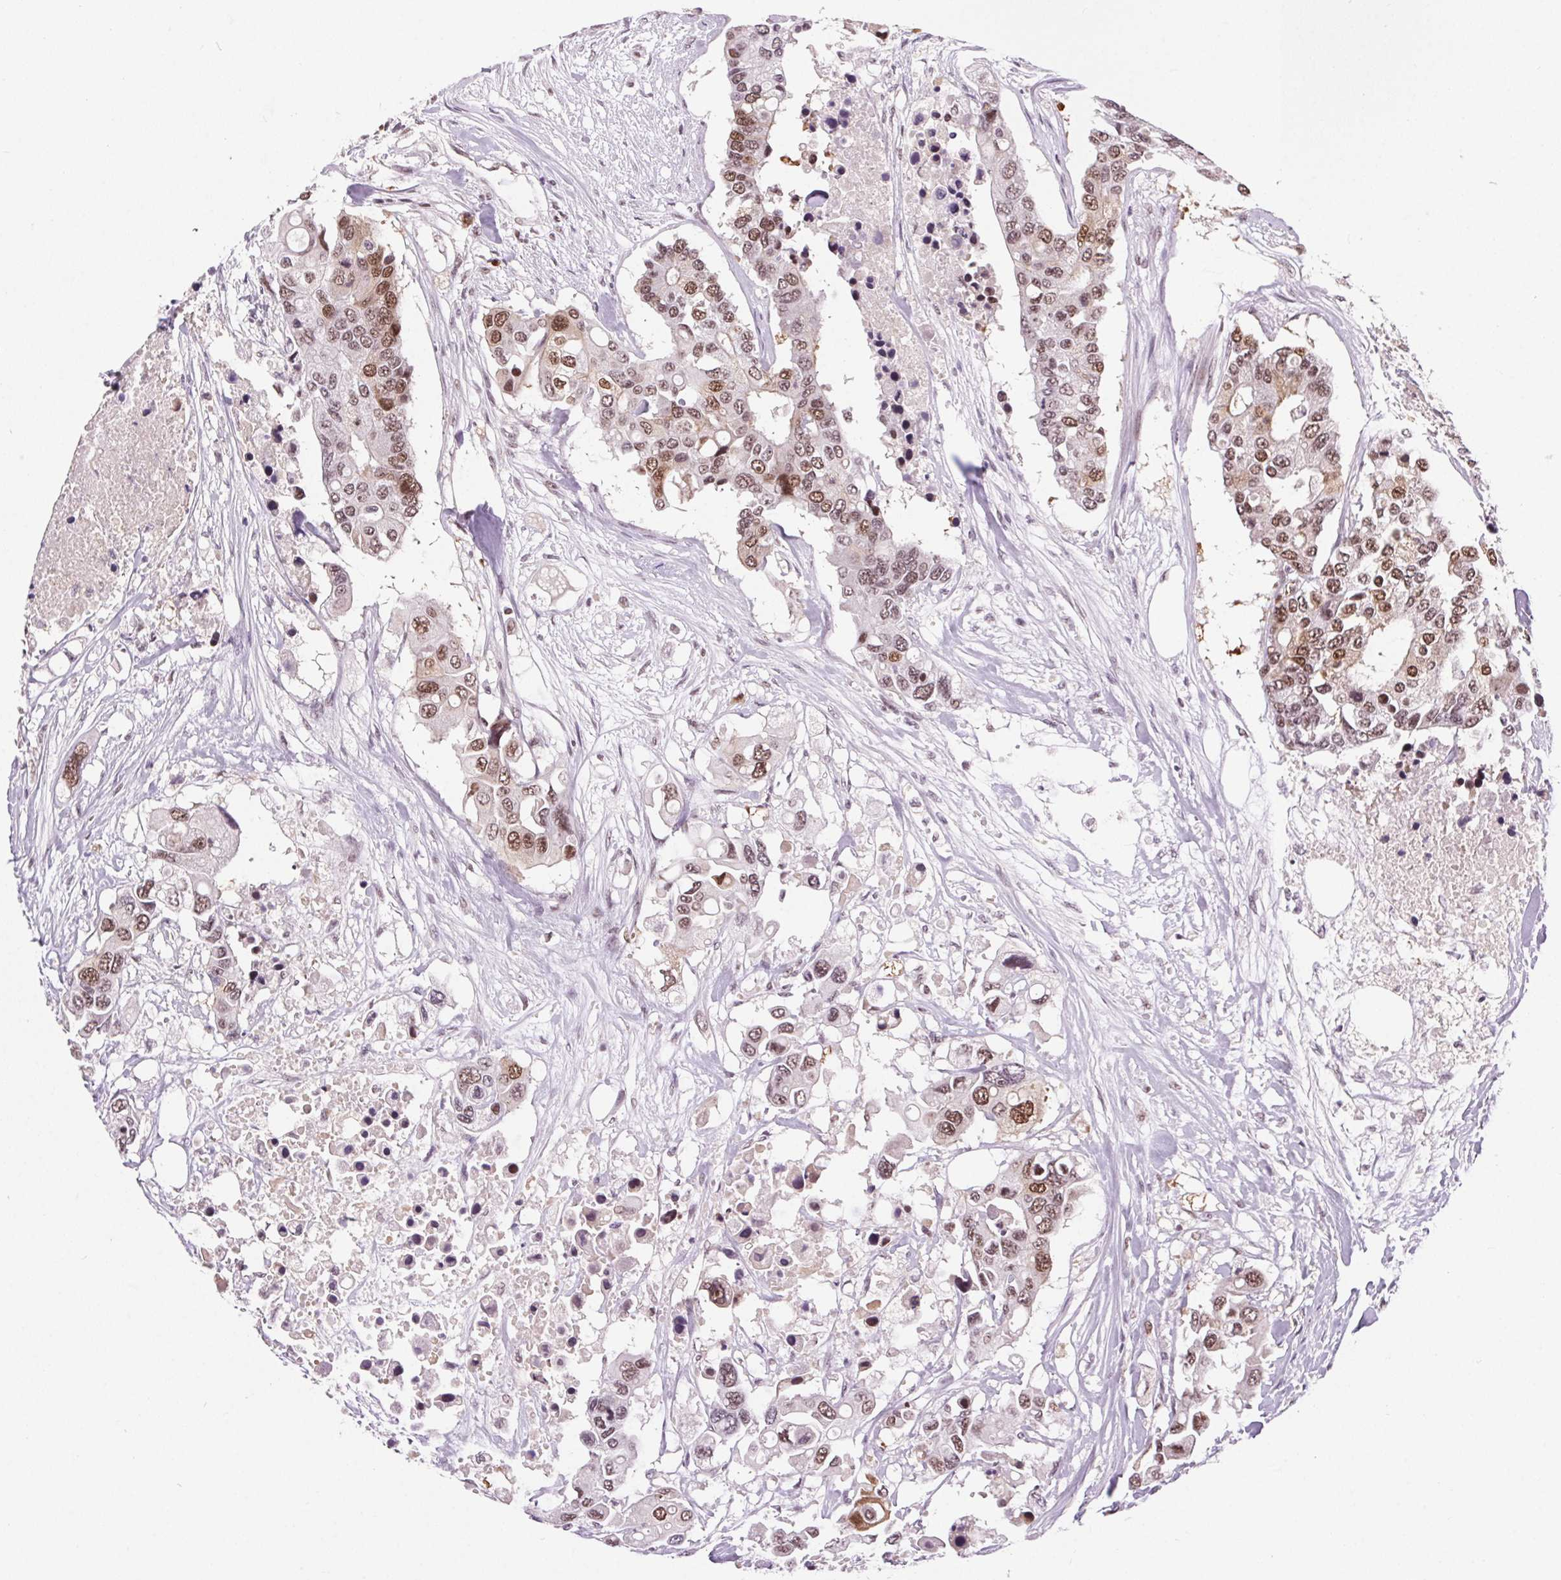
{"staining": {"intensity": "moderate", "quantity": ">75%", "location": "nuclear"}, "tissue": "colorectal cancer", "cell_type": "Tumor cells", "image_type": "cancer", "snomed": [{"axis": "morphology", "description": "Adenocarcinoma, NOS"}, {"axis": "topography", "description": "Colon"}], "caption": "This micrograph displays colorectal cancer (adenocarcinoma) stained with IHC to label a protein in brown. The nuclear of tumor cells show moderate positivity for the protein. Nuclei are counter-stained blue.", "gene": "CD2BP2", "patient": {"sex": "male", "age": 77}}